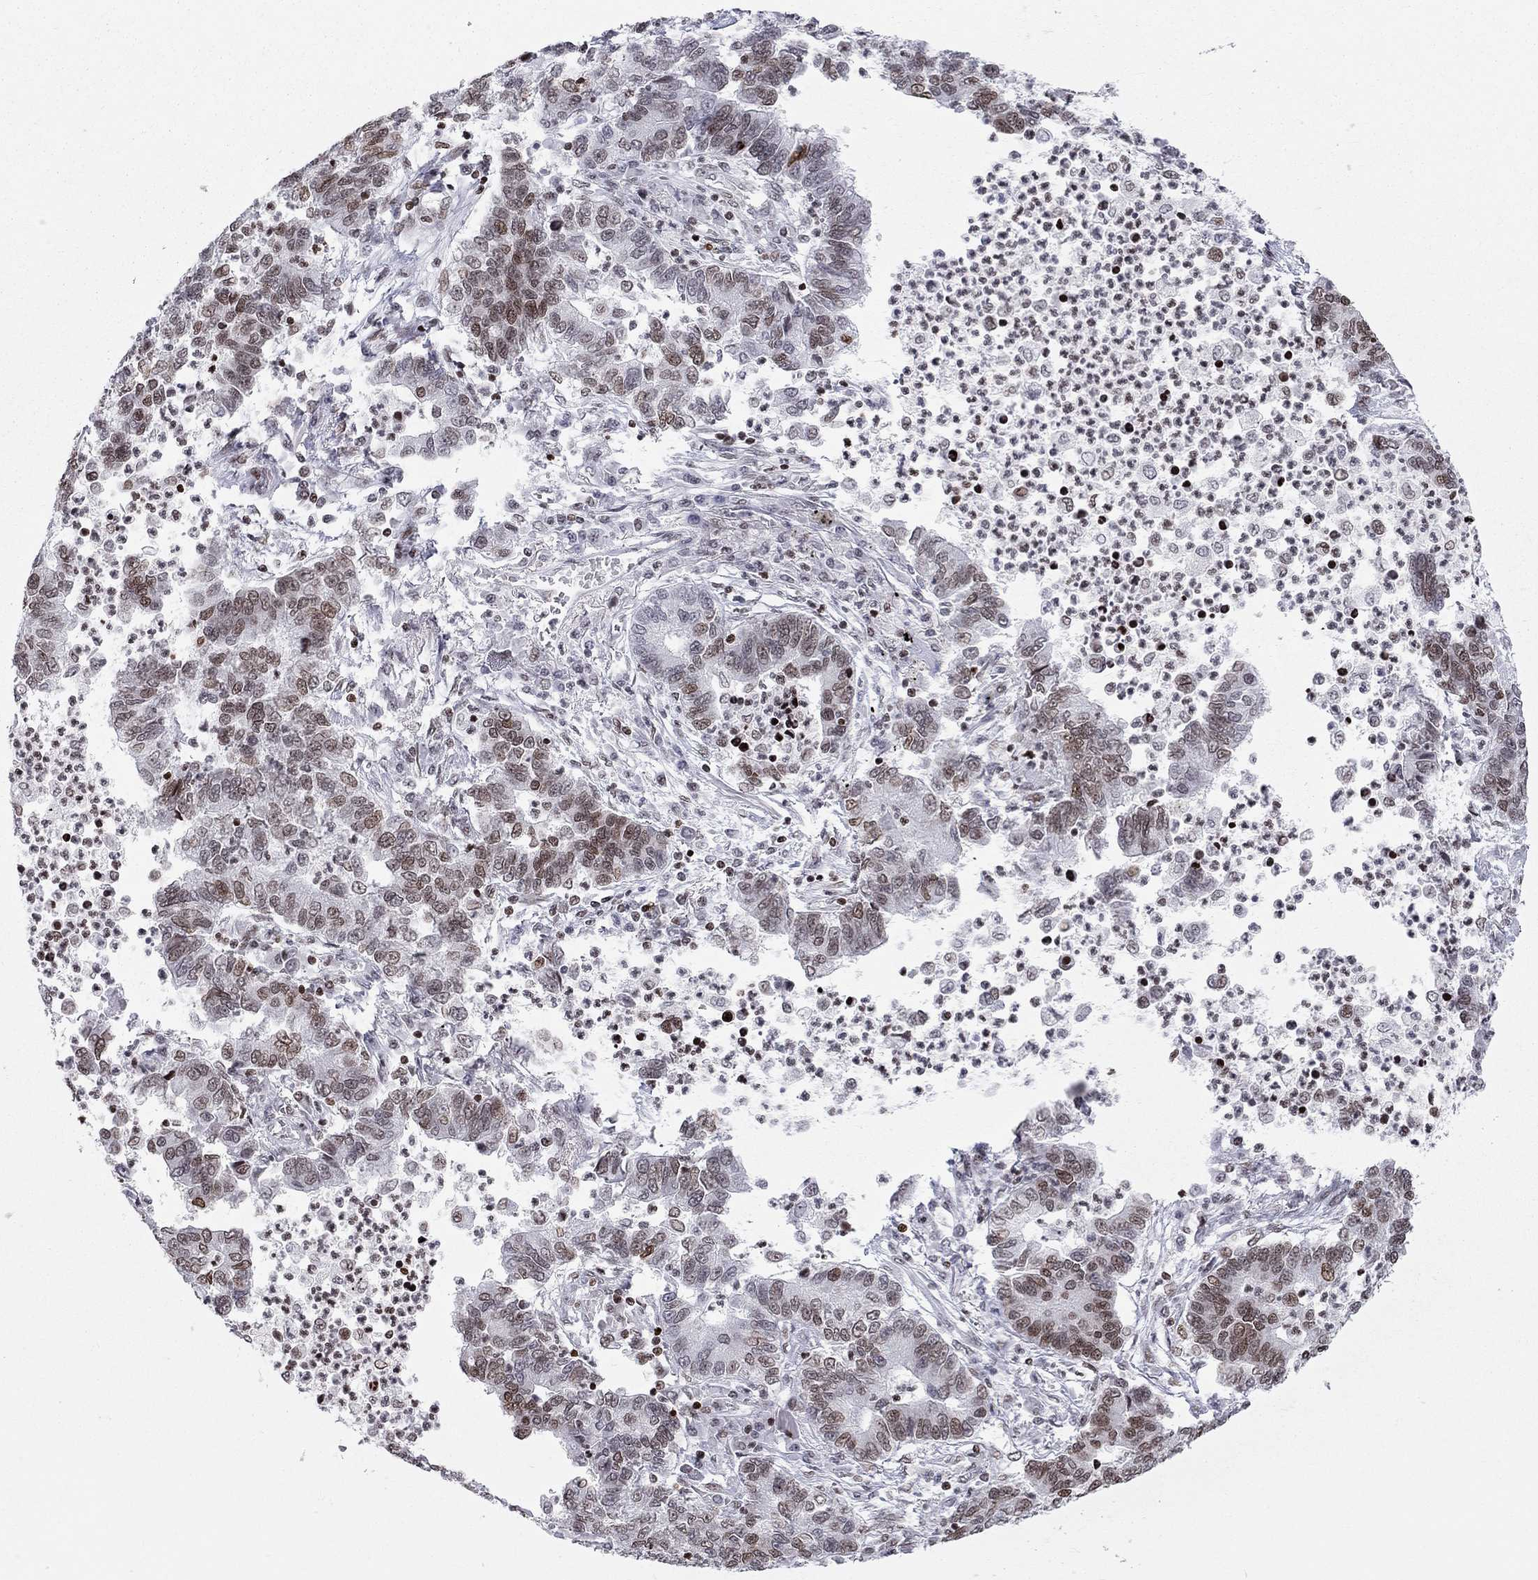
{"staining": {"intensity": "moderate", "quantity": "<25%", "location": "nuclear"}, "tissue": "lung cancer", "cell_type": "Tumor cells", "image_type": "cancer", "snomed": [{"axis": "morphology", "description": "Adenocarcinoma, NOS"}, {"axis": "topography", "description": "Lung"}], "caption": "Tumor cells reveal low levels of moderate nuclear staining in about <25% of cells in human lung adenocarcinoma.", "gene": "H2AX", "patient": {"sex": "female", "age": 57}}